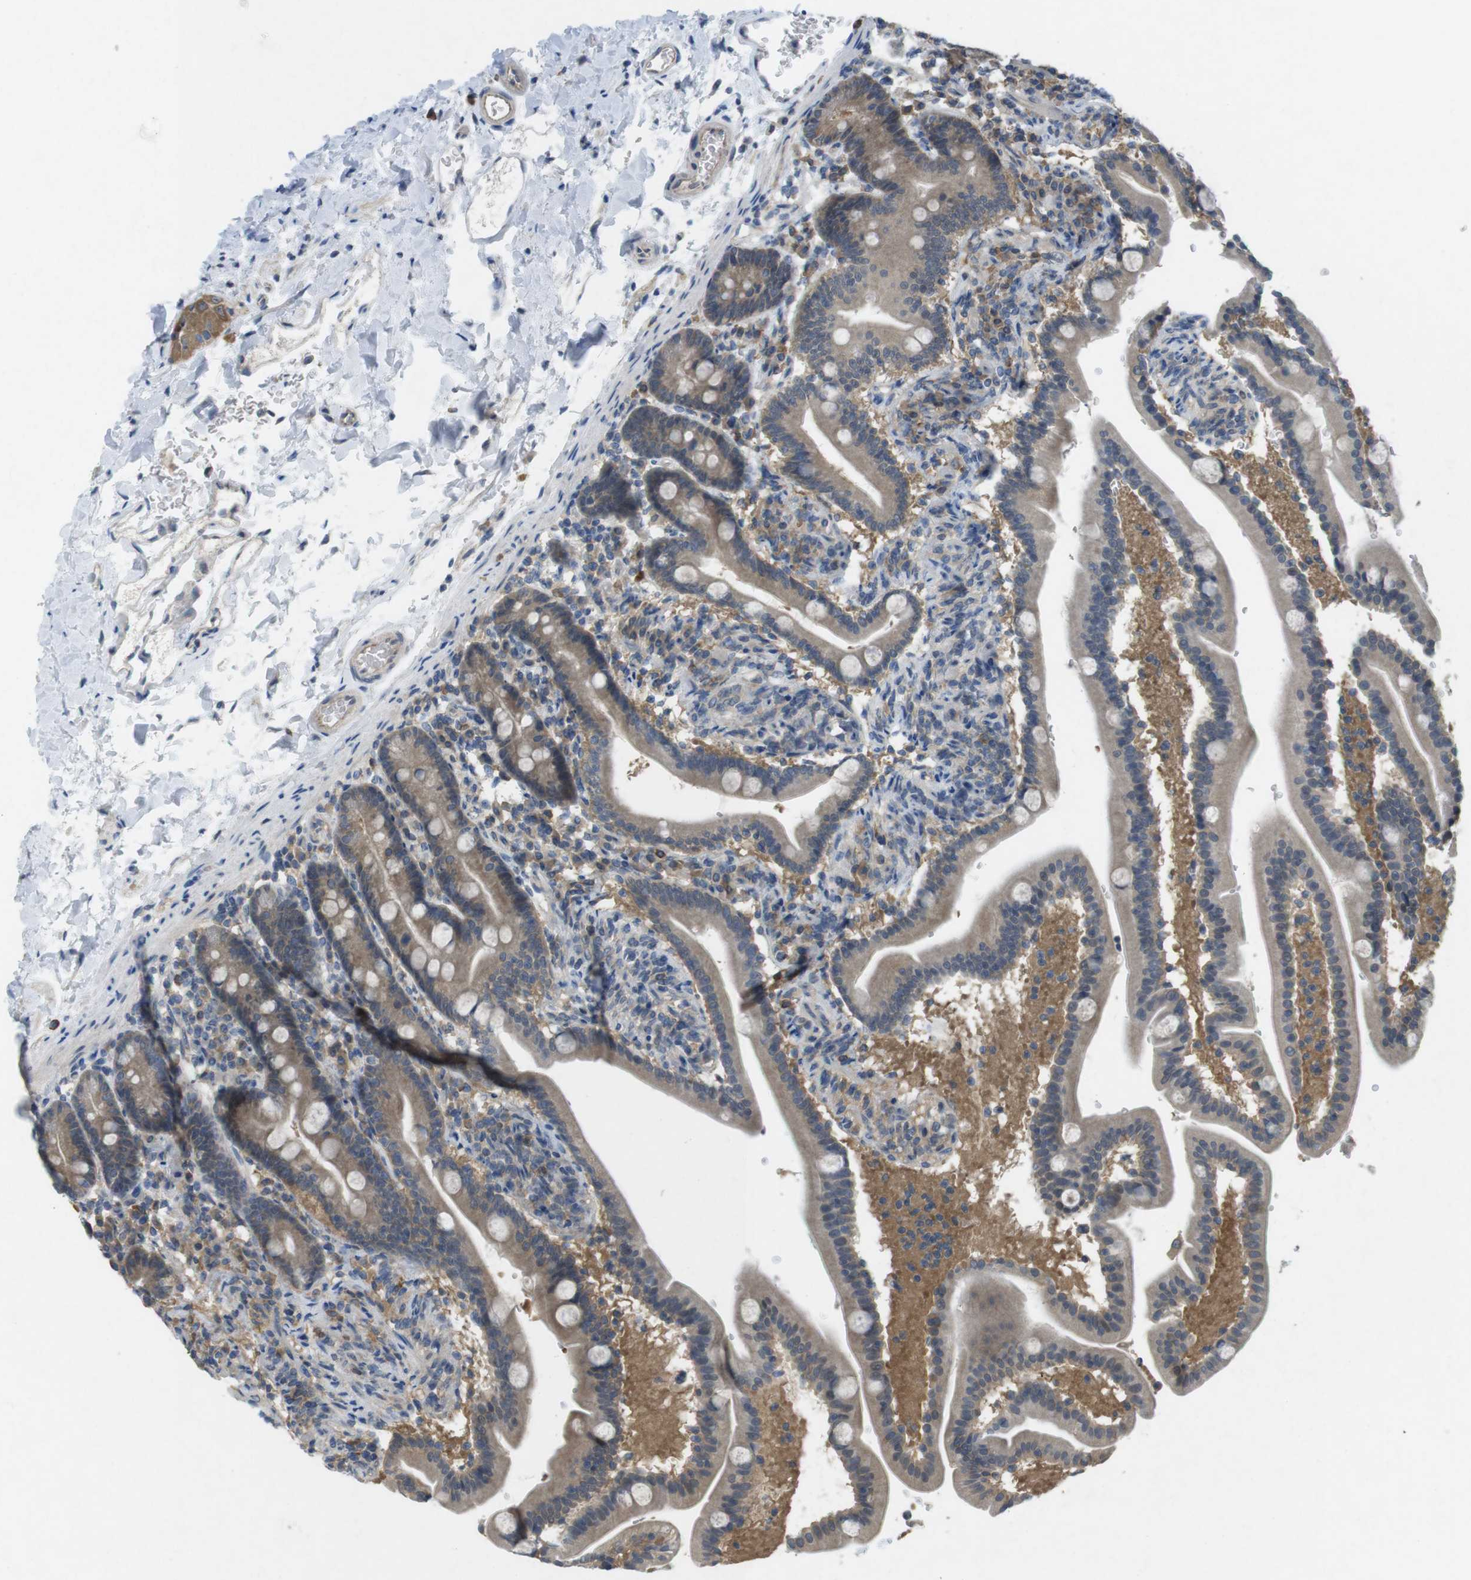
{"staining": {"intensity": "moderate", "quantity": ">75%", "location": "cytoplasmic/membranous"}, "tissue": "duodenum", "cell_type": "Glandular cells", "image_type": "normal", "snomed": [{"axis": "morphology", "description": "Normal tissue, NOS"}, {"axis": "topography", "description": "Duodenum"}], "caption": "Immunohistochemistry (IHC) histopathology image of benign duodenum: human duodenum stained using IHC reveals medium levels of moderate protein expression localized specifically in the cytoplasmic/membranous of glandular cells, appearing as a cytoplasmic/membranous brown color.", "gene": "SUGT1", "patient": {"sex": "male", "age": 54}}